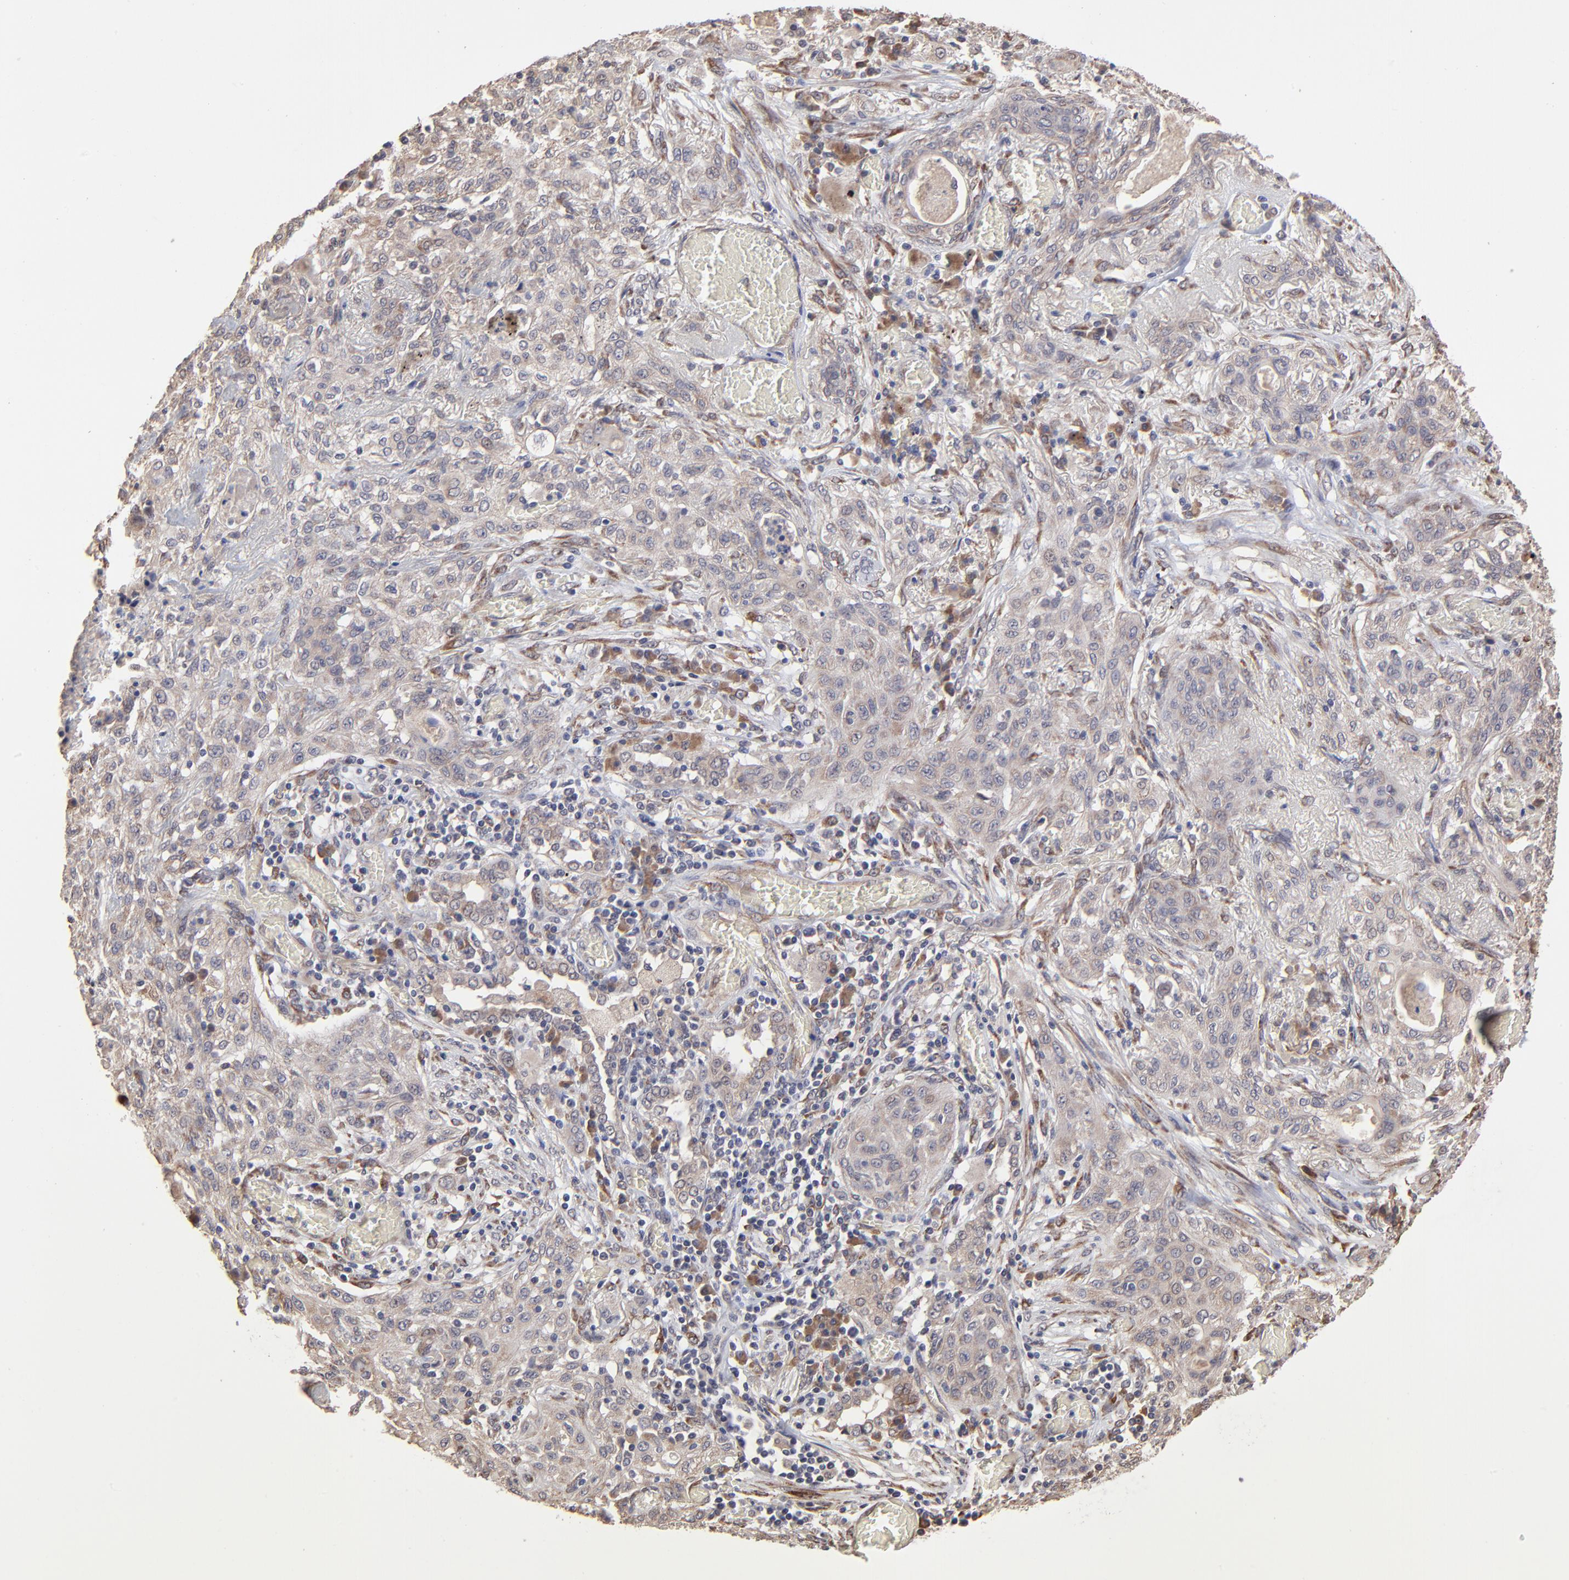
{"staining": {"intensity": "weak", "quantity": ">75%", "location": "cytoplasmic/membranous"}, "tissue": "lung cancer", "cell_type": "Tumor cells", "image_type": "cancer", "snomed": [{"axis": "morphology", "description": "Squamous cell carcinoma, NOS"}, {"axis": "topography", "description": "Lung"}], "caption": "The histopathology image reveals staining of squamous cell carcinoma (lung), revealing weak cytoplasmic/membranous protein expression (brown color) within tumor cells. The protein of interest is shown in brown color, while the nuclei are stained blue.", "gene": "CHL1", "patient": {"sex": "female", "age": 47}}